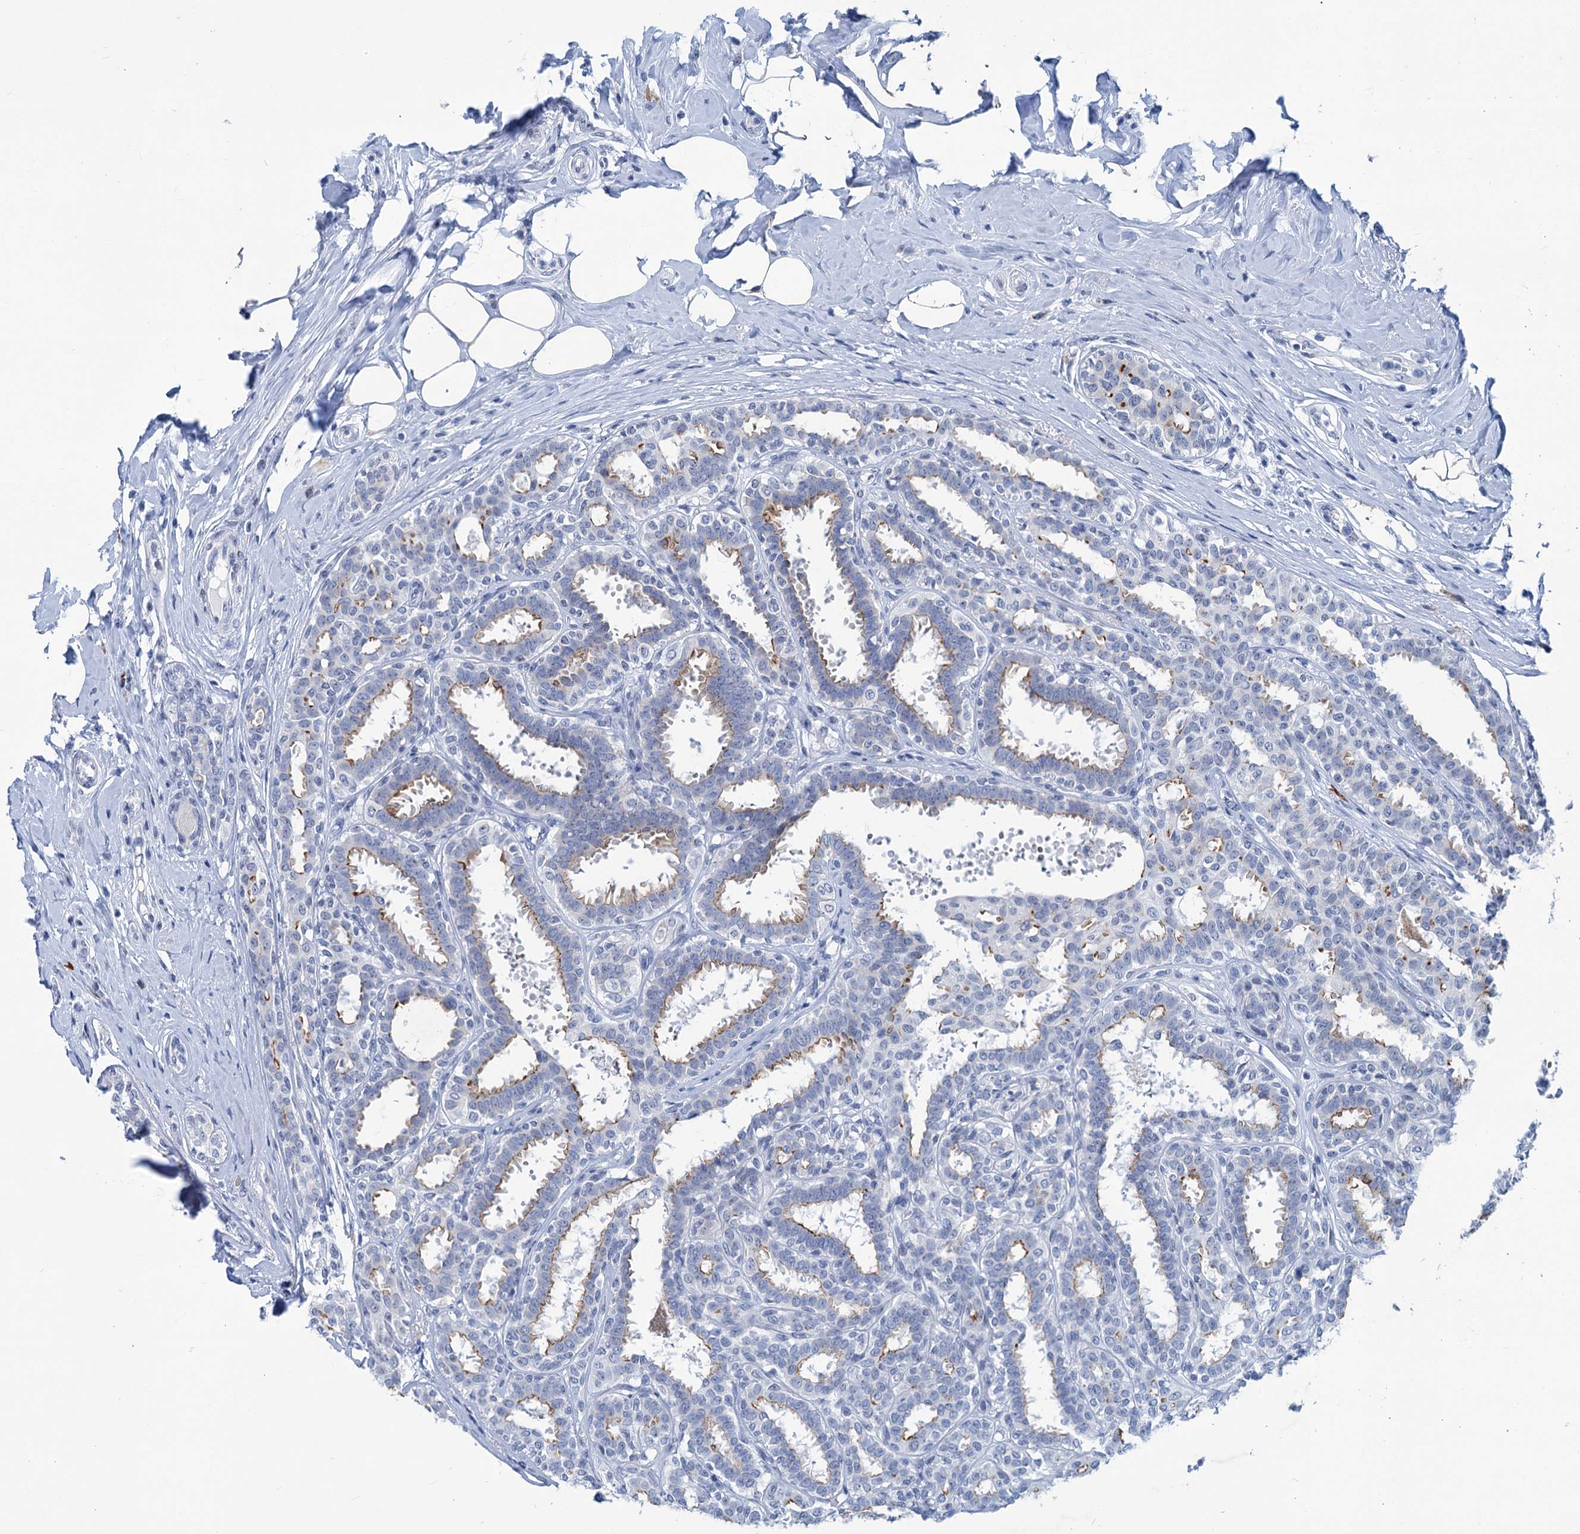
{"staining": {"intensity": "moderate", "quantity": "<25%", "location": "cytoplasmic/membranous"}, "tissue": "breast cancer", "cell_type": "Tumor cells", "image_type": "cancer", "snomed": [{"axis": "morphology", "description": "Lobular carcinoma"}, {"axis": "topography", "description": "Breast"}], "caption": "There is low levels of moderate cytoplasmic/membranous expression in tumor cells of breast lobular carcinoma, as demonstrated by immunohistochemical staining (brown color).", "gene": "NEU3", "patient": {"sex": "female", "age": 51}}